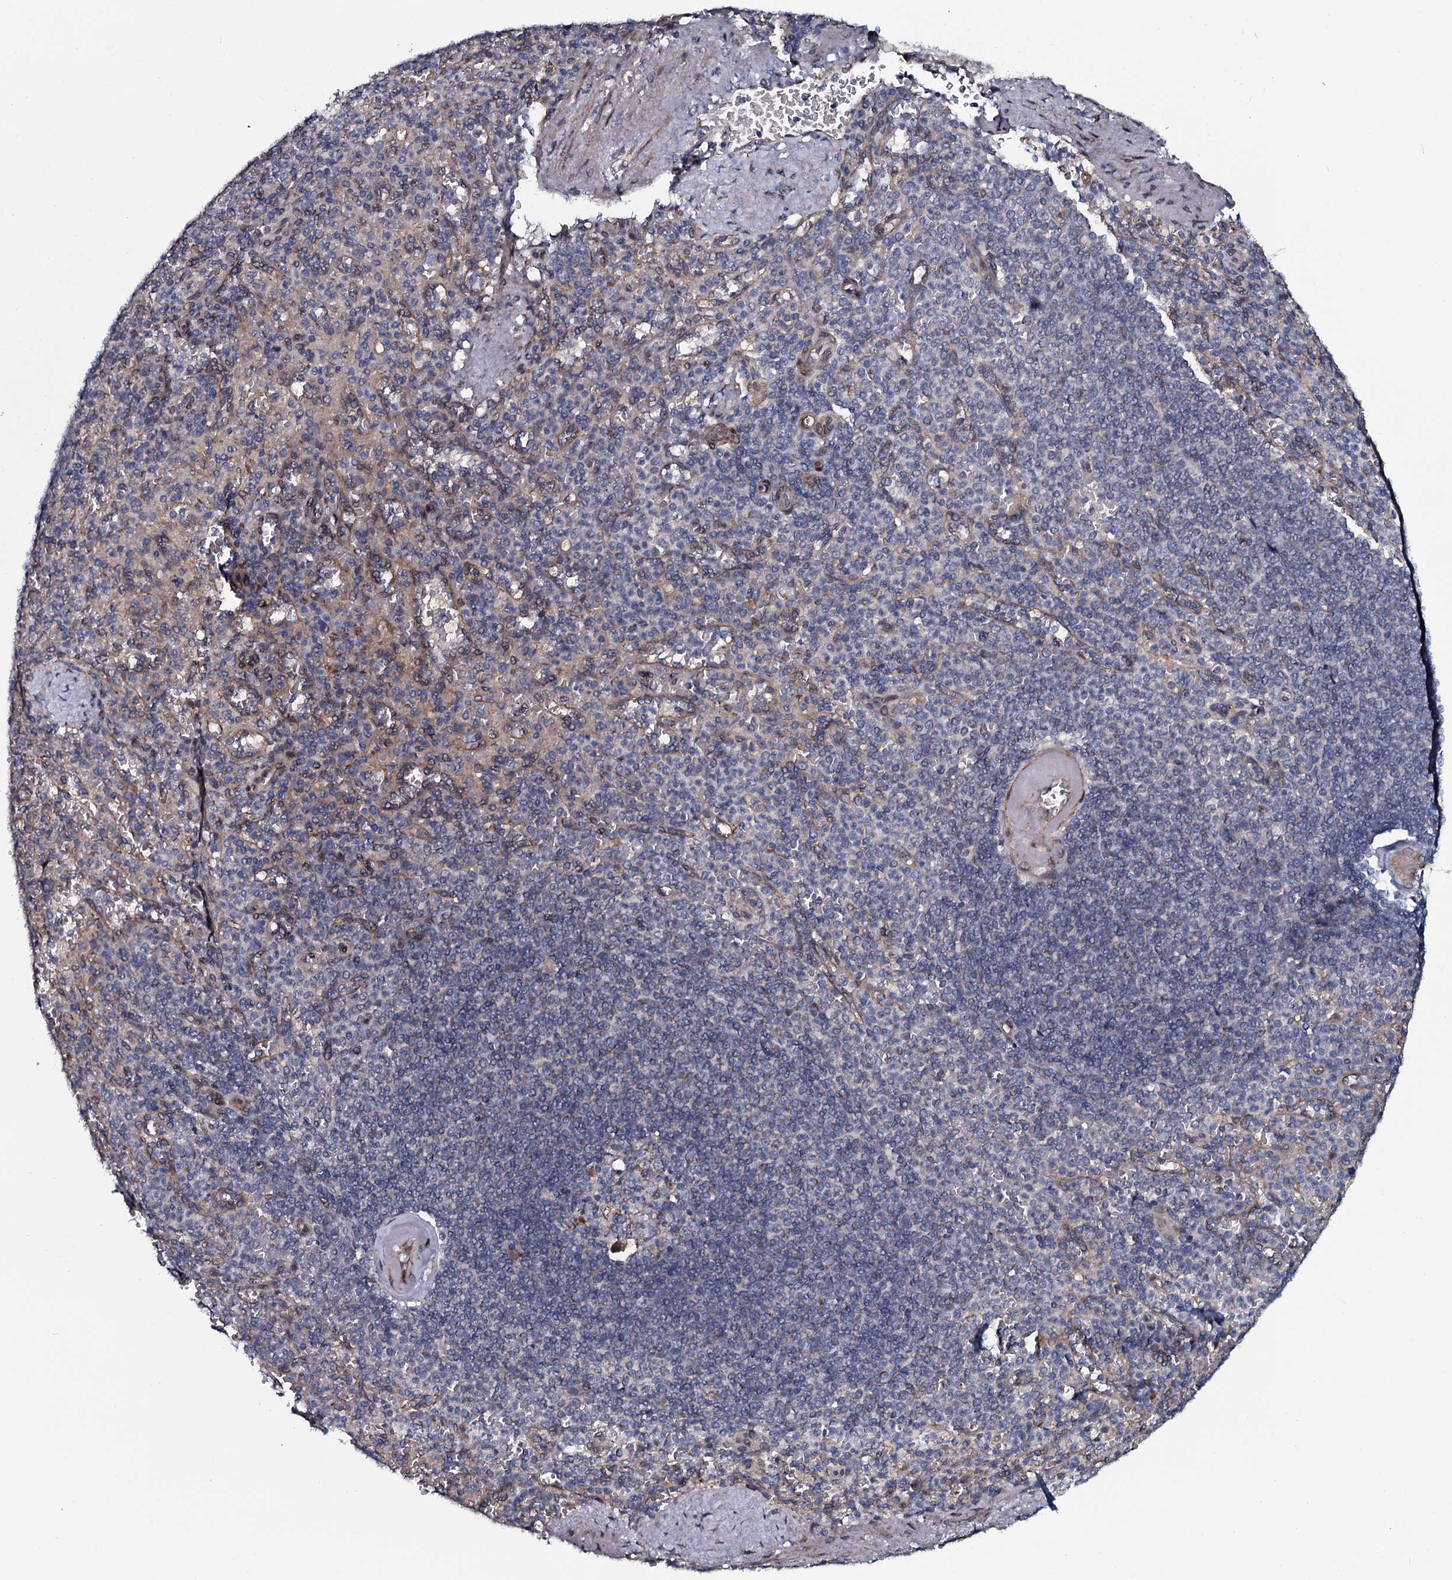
{"staining": {"intensity": "negative", "quantity": "none", "location": "none"}, "tissue": "spleen", "cell_type": "Cells in red pulp", "image_type": "normal", "snomed": [{"axis": "morphology", "description": "Normal tissue, NOS"}, {"axis": "topography", "description": "Spleen"}], "caption": "Immunohistochemical staining of unremarkable spleen exhibits no significant expression in cells in red pulp. (Brightfield microscopy of DAB immunohistochemistry (IHC) at high magnification).", "gene": "KCTD4", "patient": {"sex": "female", "age": 74}}